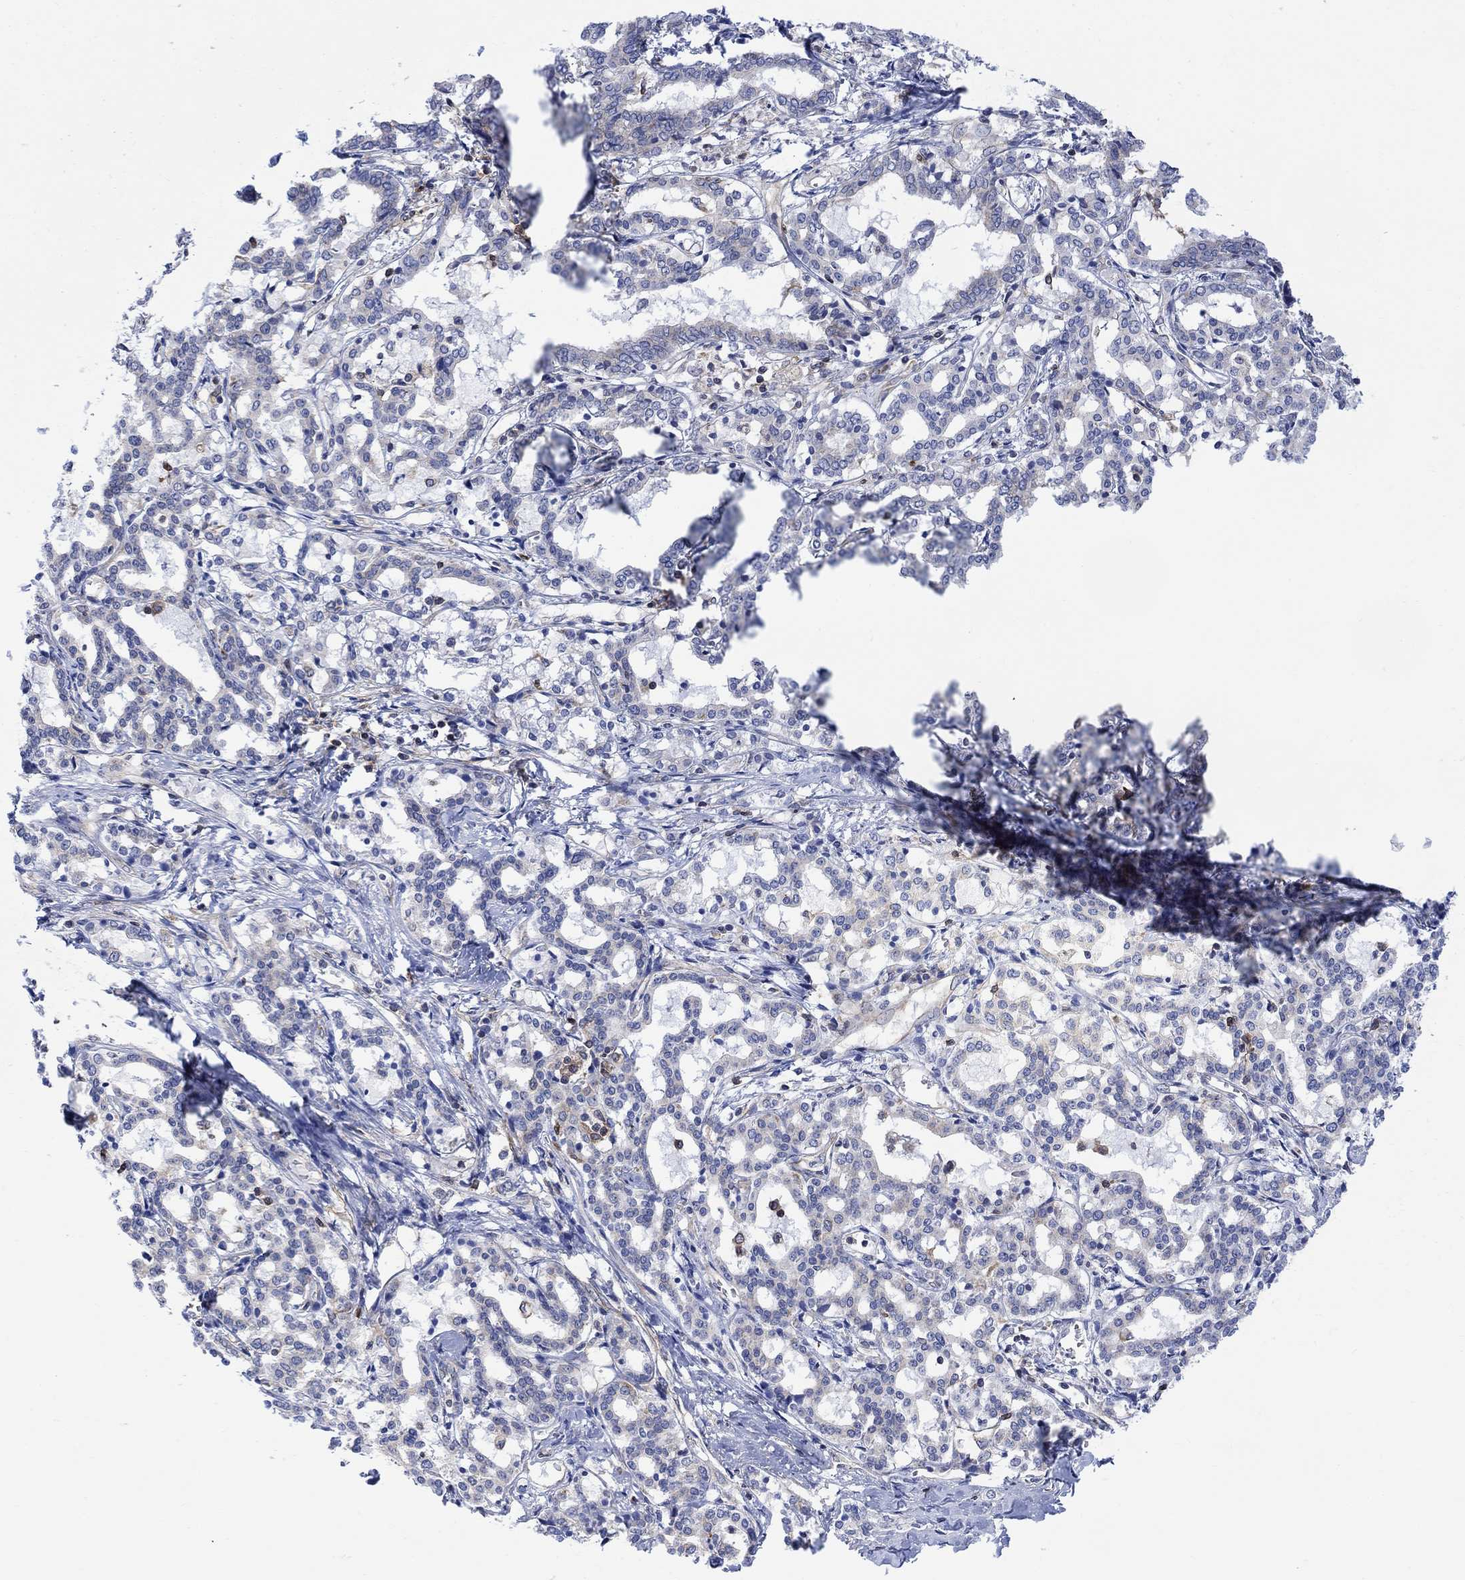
{"staining": {"intensity": "negative", "quantity": "none", "location": "none"}, "tissue": "liver cancer", "cell_type": "Tumor cells", "image_type": "cancer", "snomed": [{"axis": "morphology", "description": "Cholangiocarcinoma"}, {"axis": "topography", "description": "Liver"}], "caption": "There is no significant positivity in tumor cells of liver cancer.", "gene": "GBP5", "patient": {"sex": "female", "age": 47}}